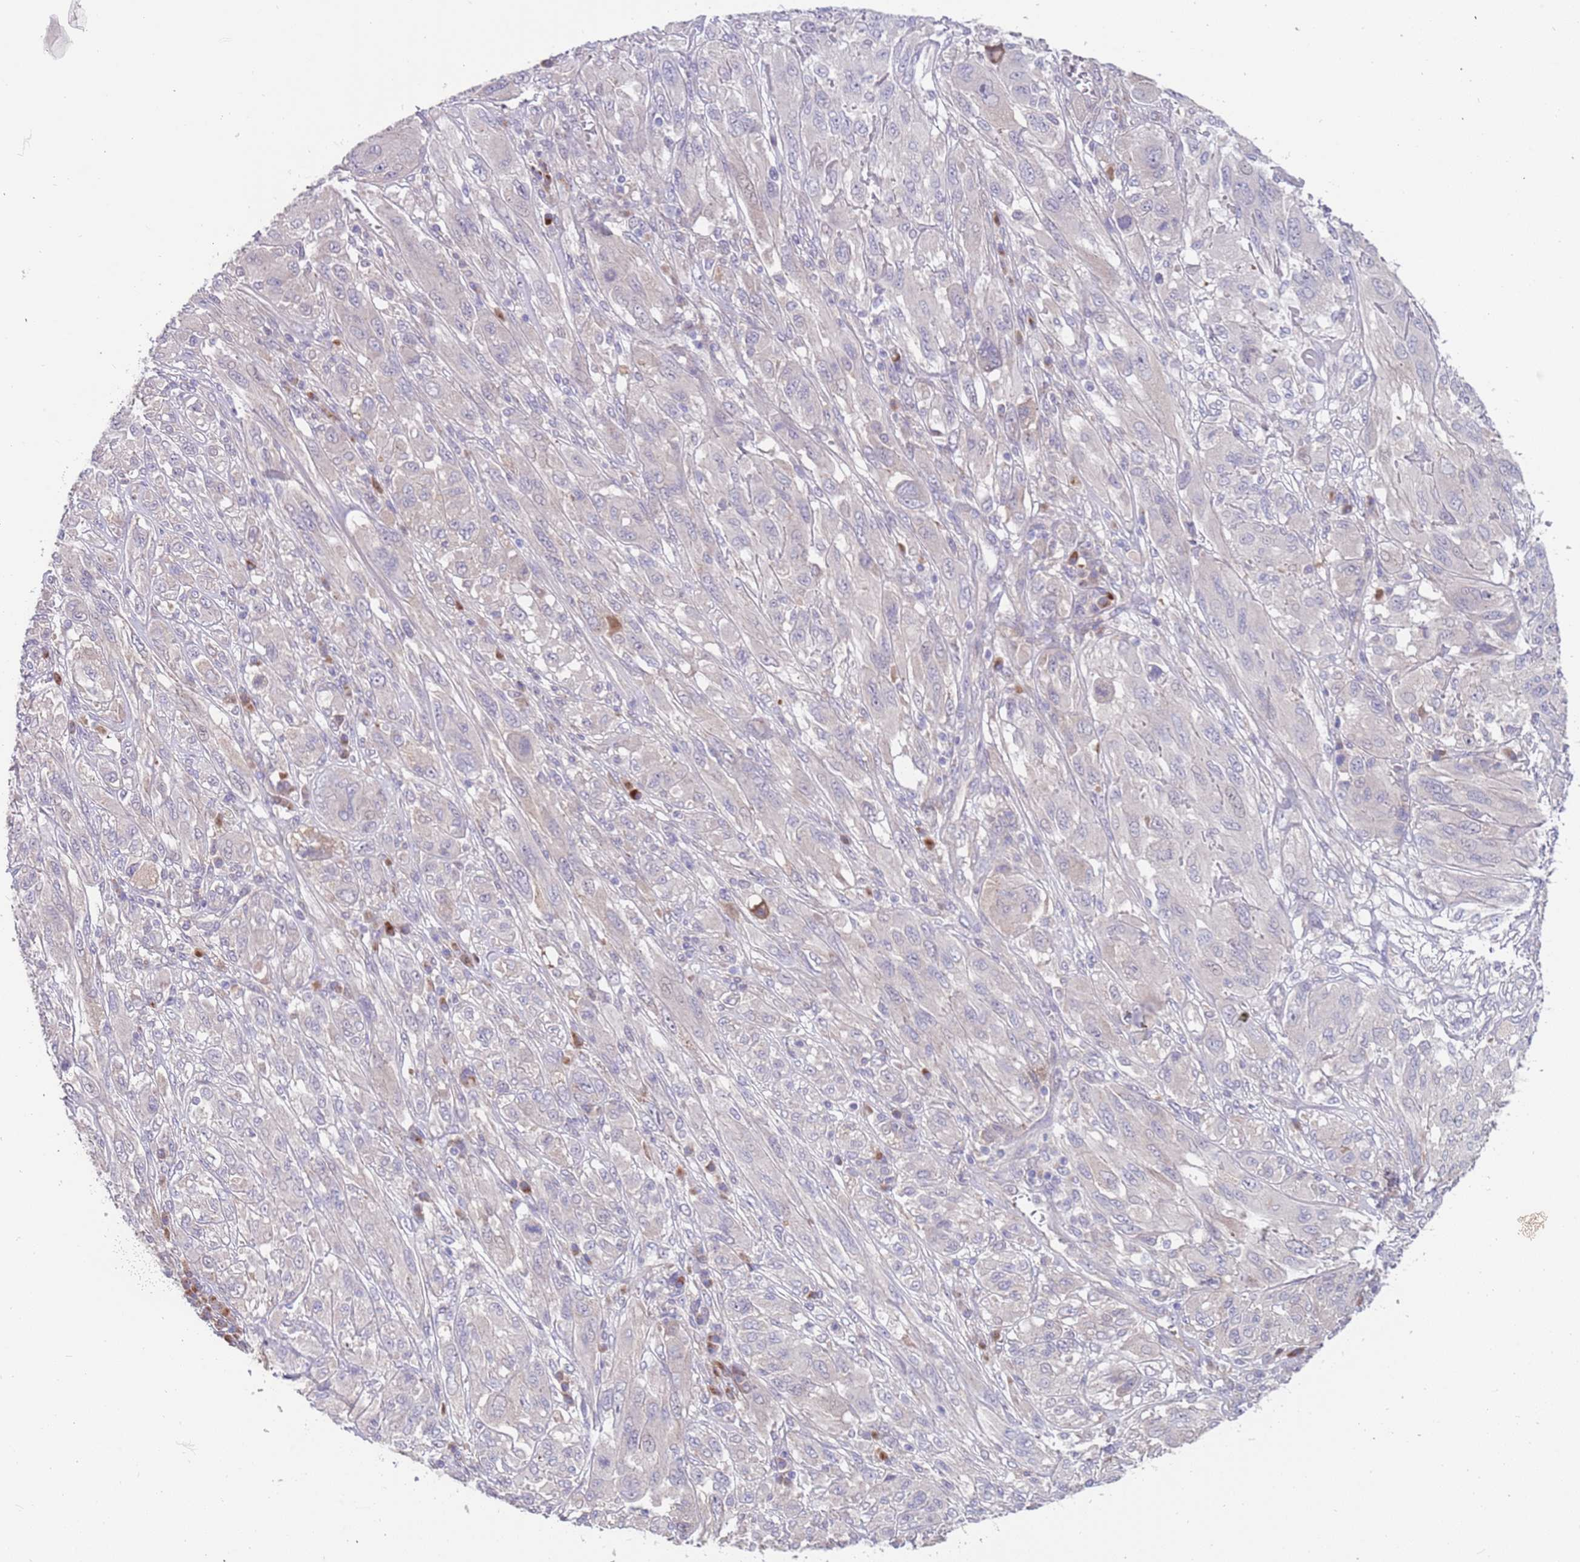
{"staining": {"intensity": "negative", "quantity": "none", "location": "none"}, "tissue": "melanoma", "cell_type": "Tumor cells", "image_type": "cancer", "snomed": [{"axis": "morphology", "description": "Malignant melanoma, NOS"}, {"axis": "topography", "description": "Skin"}], "caption": "Human malignant melanoma stained for a protein using immunohistochemistry (IHC) reveals no staining in tumor cells.", "gene": "ZNF746", "patient": {"sex": "female", "age": 91}}